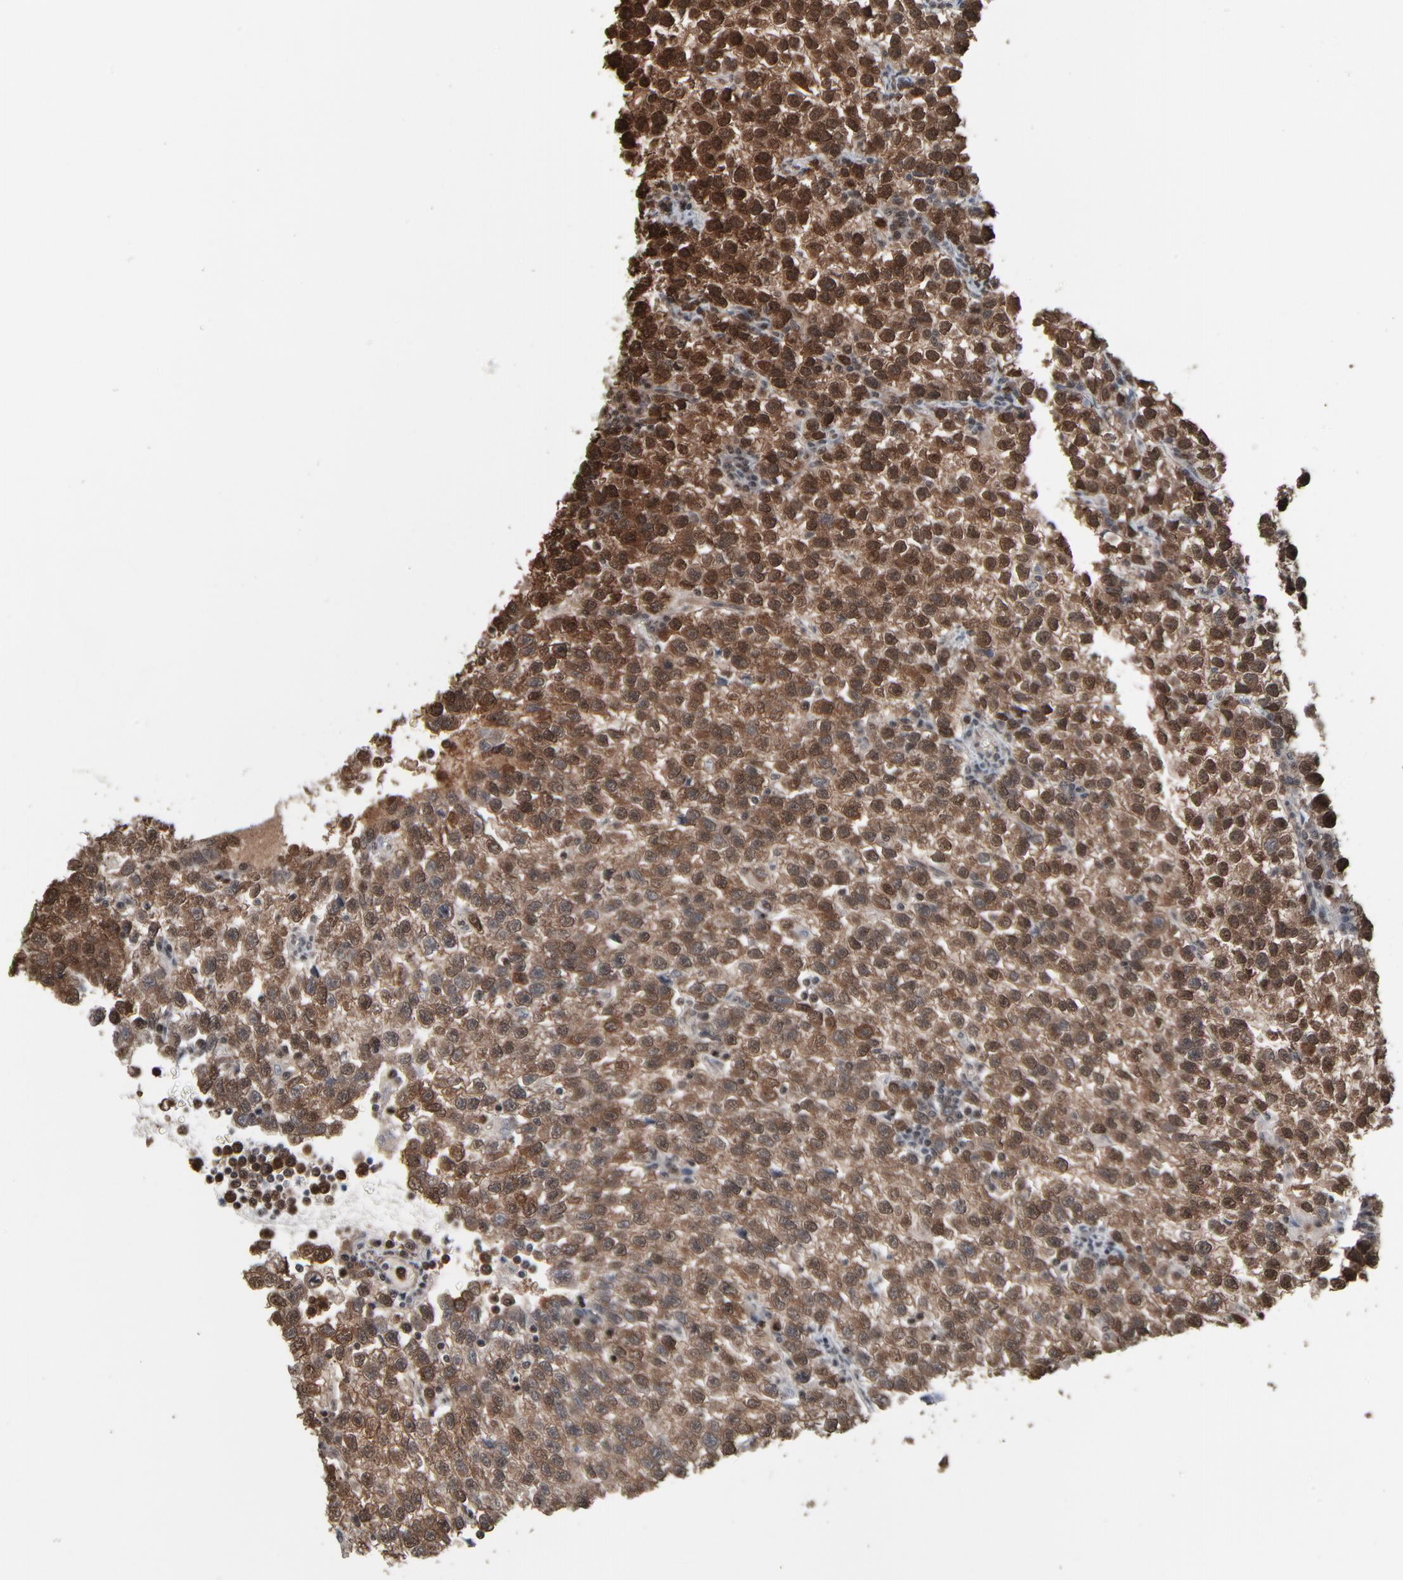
{"staining": {"intensity": "strong", "quantity": ">75%", "location": "cytoplasmic/membranous,nuclear"}, "tissue": "testis cancer", "cell_type": "Tumor cells", "image_type": "cancer", "snomed": [{"axis": "morphology", "description": "Seminoma, NOS"}, {"axis": "topography", "description": "Testis"}], "caption": "Protein staining of seminoma (testis) tissue exhibits strong cytoplasmic/membranous and nuclear staining in approximately >75% of tumor cells.", "gene": "MEIS2", "patient": {"sex": "male", "age": 35}}